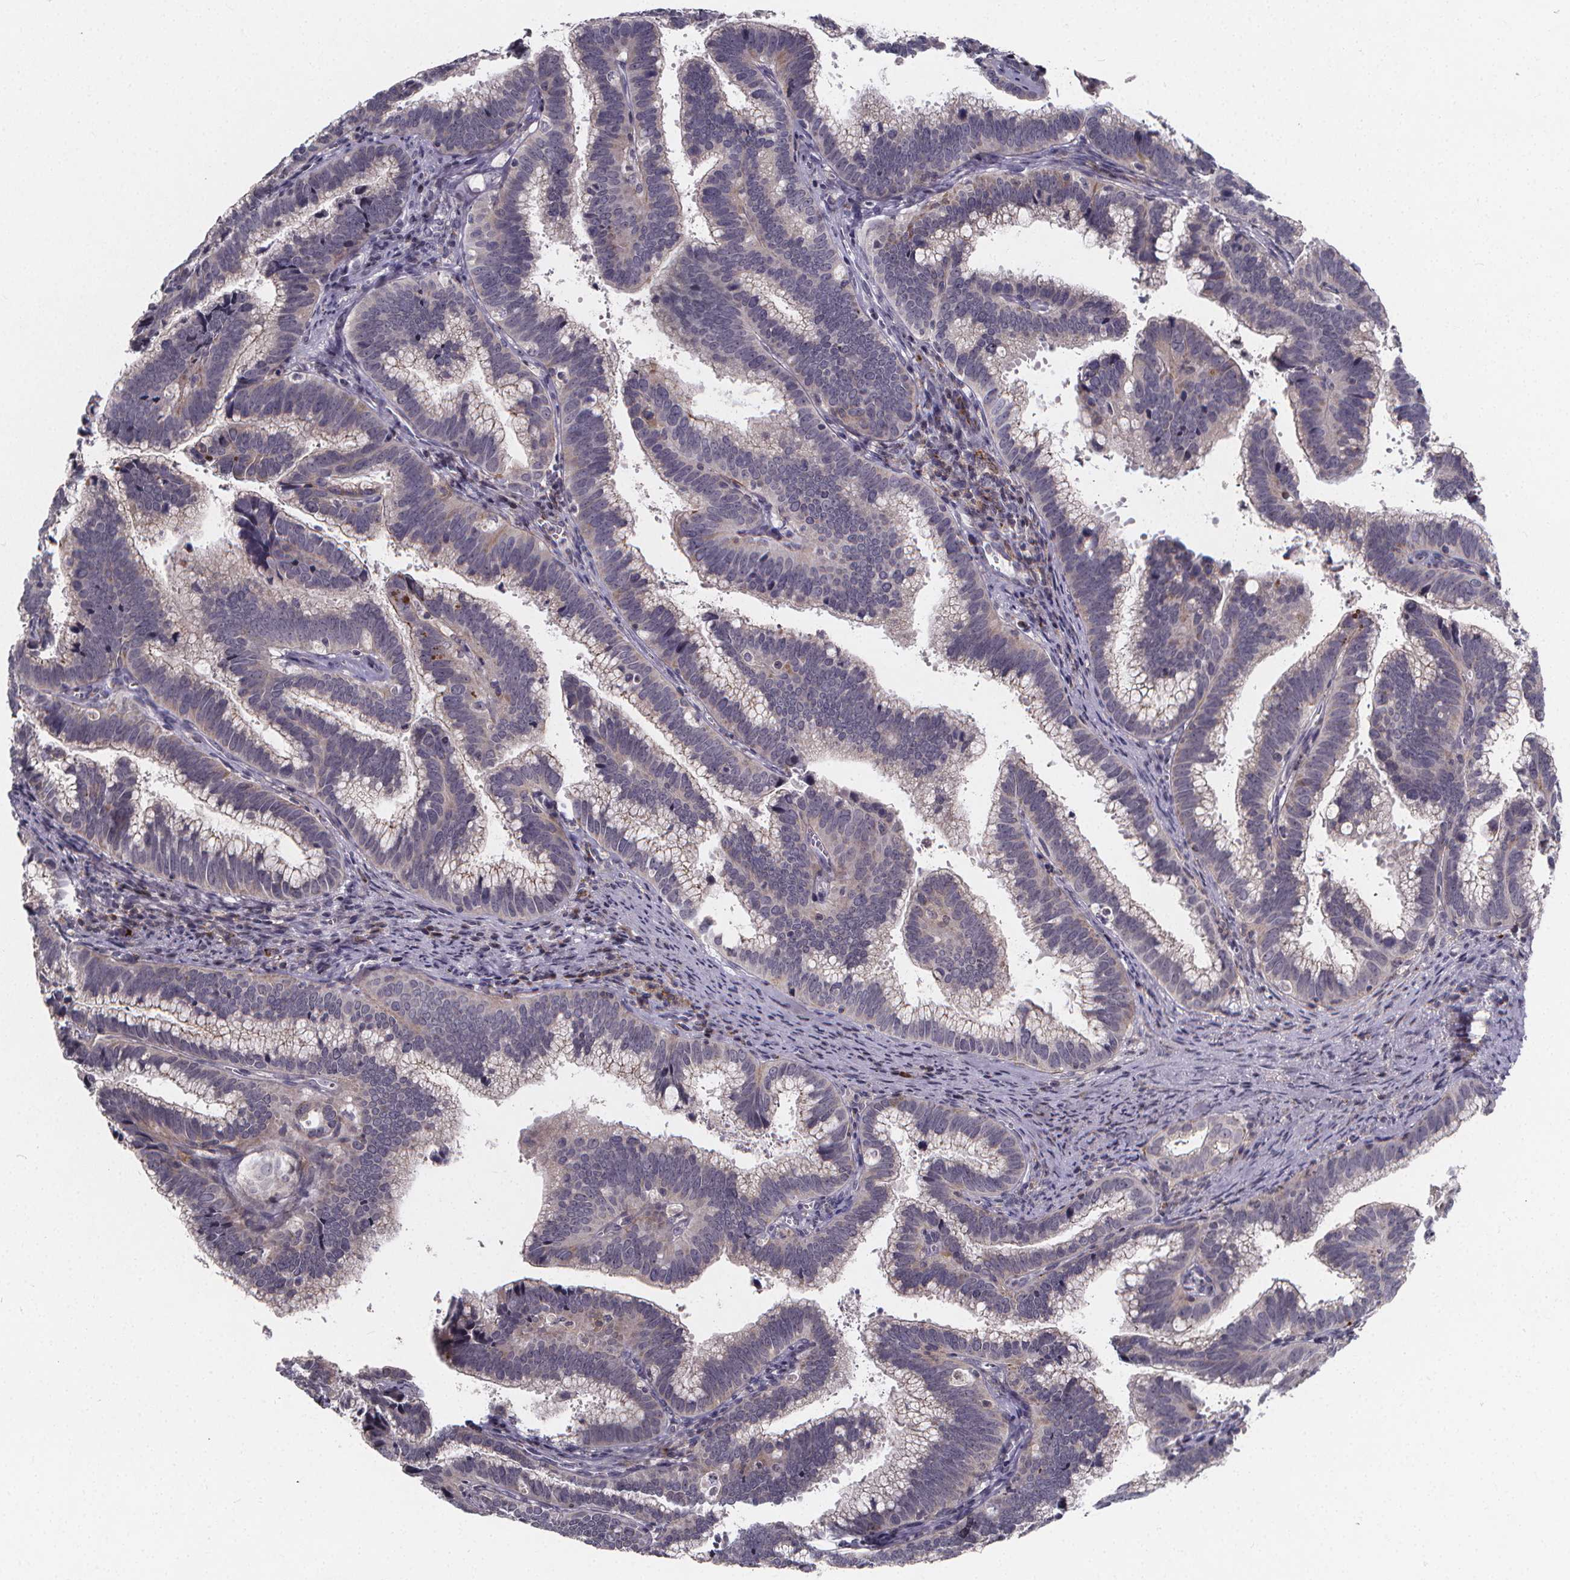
{"staining": {"intensity": "negative", "quantity": "none", "location": "none"}, "tissue": "cervical cancer", "cell_type": "Tumor cells", "image_type": "cancer", "snomed": [{"axis": "morphology", "description": "Adenocarcinoma, NOS"}, {"axis": "topography", "description": "Cervix"}], "caption": "Immunohistochemistry (IHC) image of human cervical cancer stained for a protein (brown), which displays no expression in tumor cells.", "gene": "FBXW2", "patient": {"sex": "female", "age": 61}}